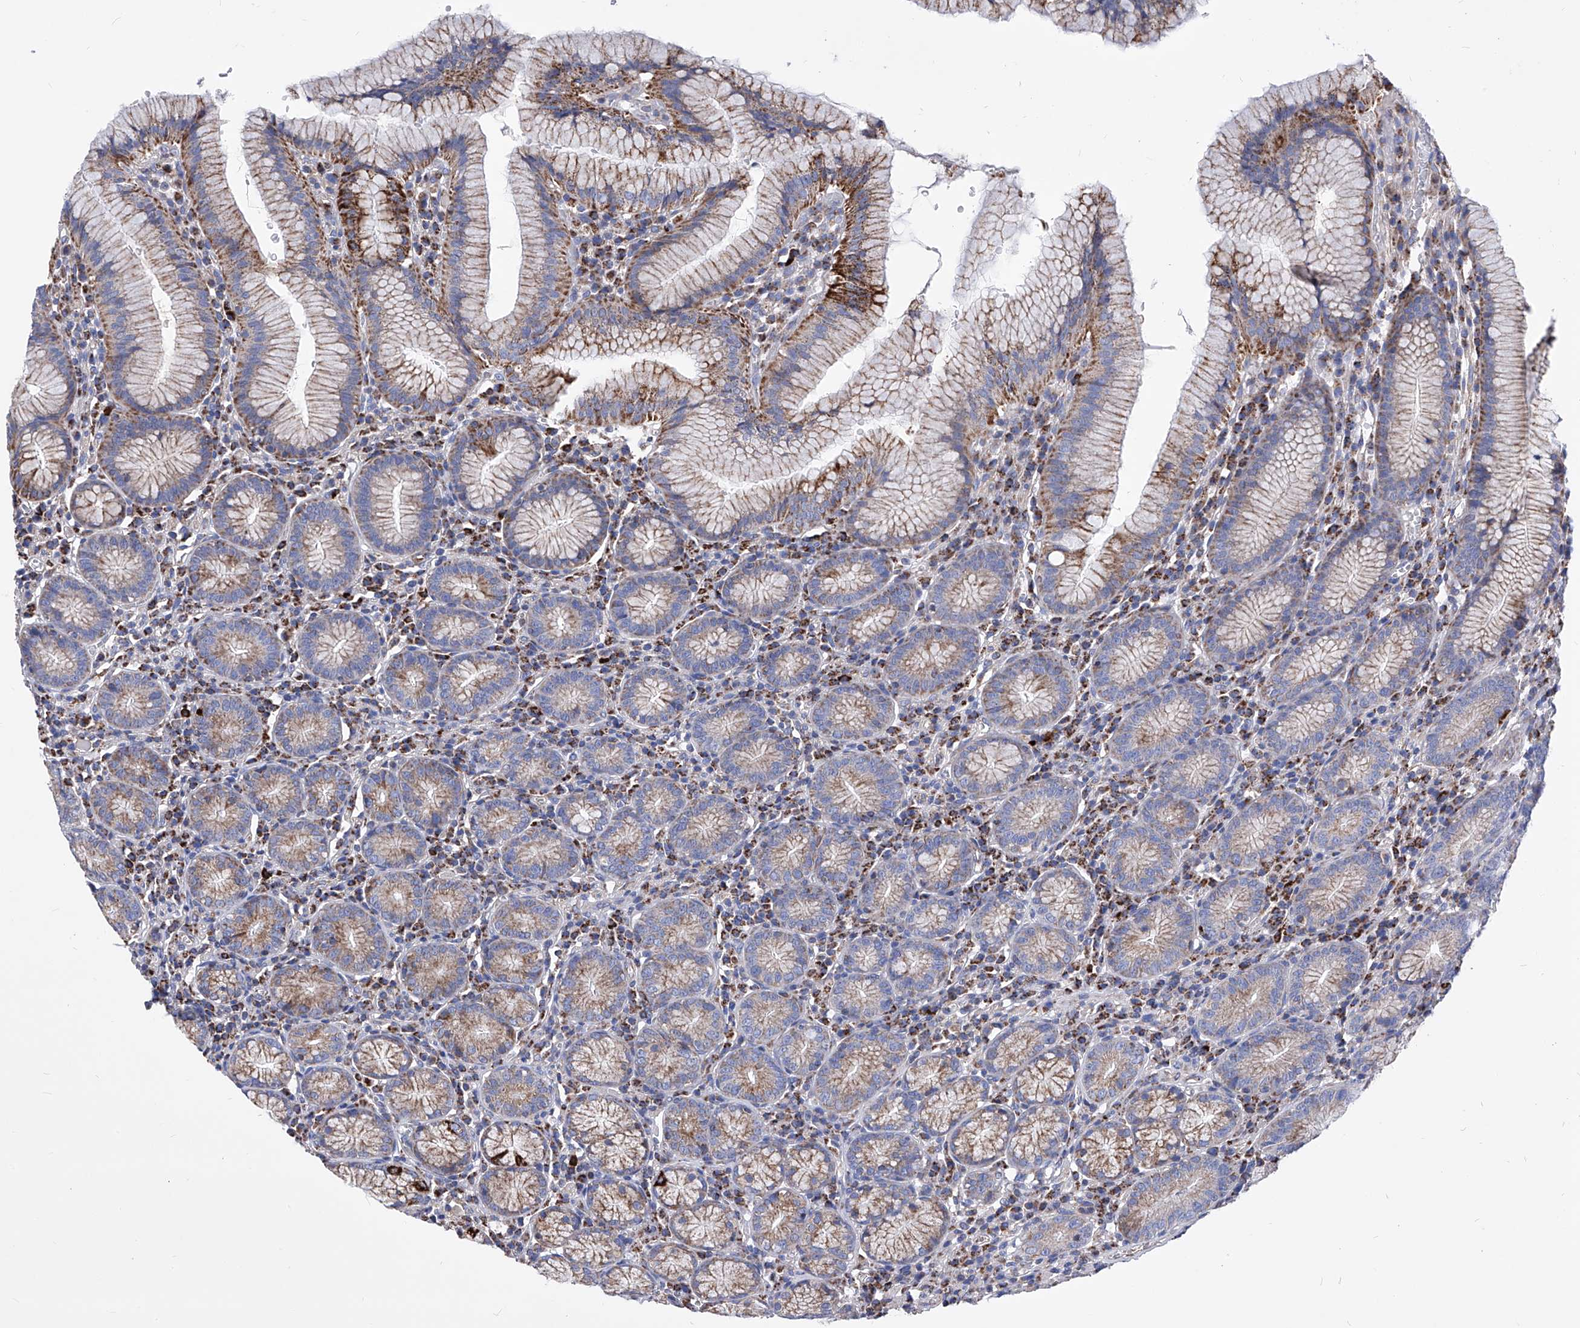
{"staining": {"intensity": "strong", "quantity": ">75%", "location": "cytoplasmic/membranous"}, "tissue": "stomach", "cell_type": "Glandular cells", "image_type": "normal", "snomed": [{"axis": "morphology", "description": "Normal tissue, NOS"}, {"axis": "topography", "description": "Stomach"}], "caption": "DAB (3,3'-diaminobenzidine) immunohistochemical staining of normal human stomach shows strong cytoplasmic/membranous protein expression in about >75% of glandular cells. (Stains: DAB in brown, nuclei in blue, Microscopy: brightfield microscopy at high magnification).", "gene": "HRNR", "patient": {"sex": "male", "age": 55}}